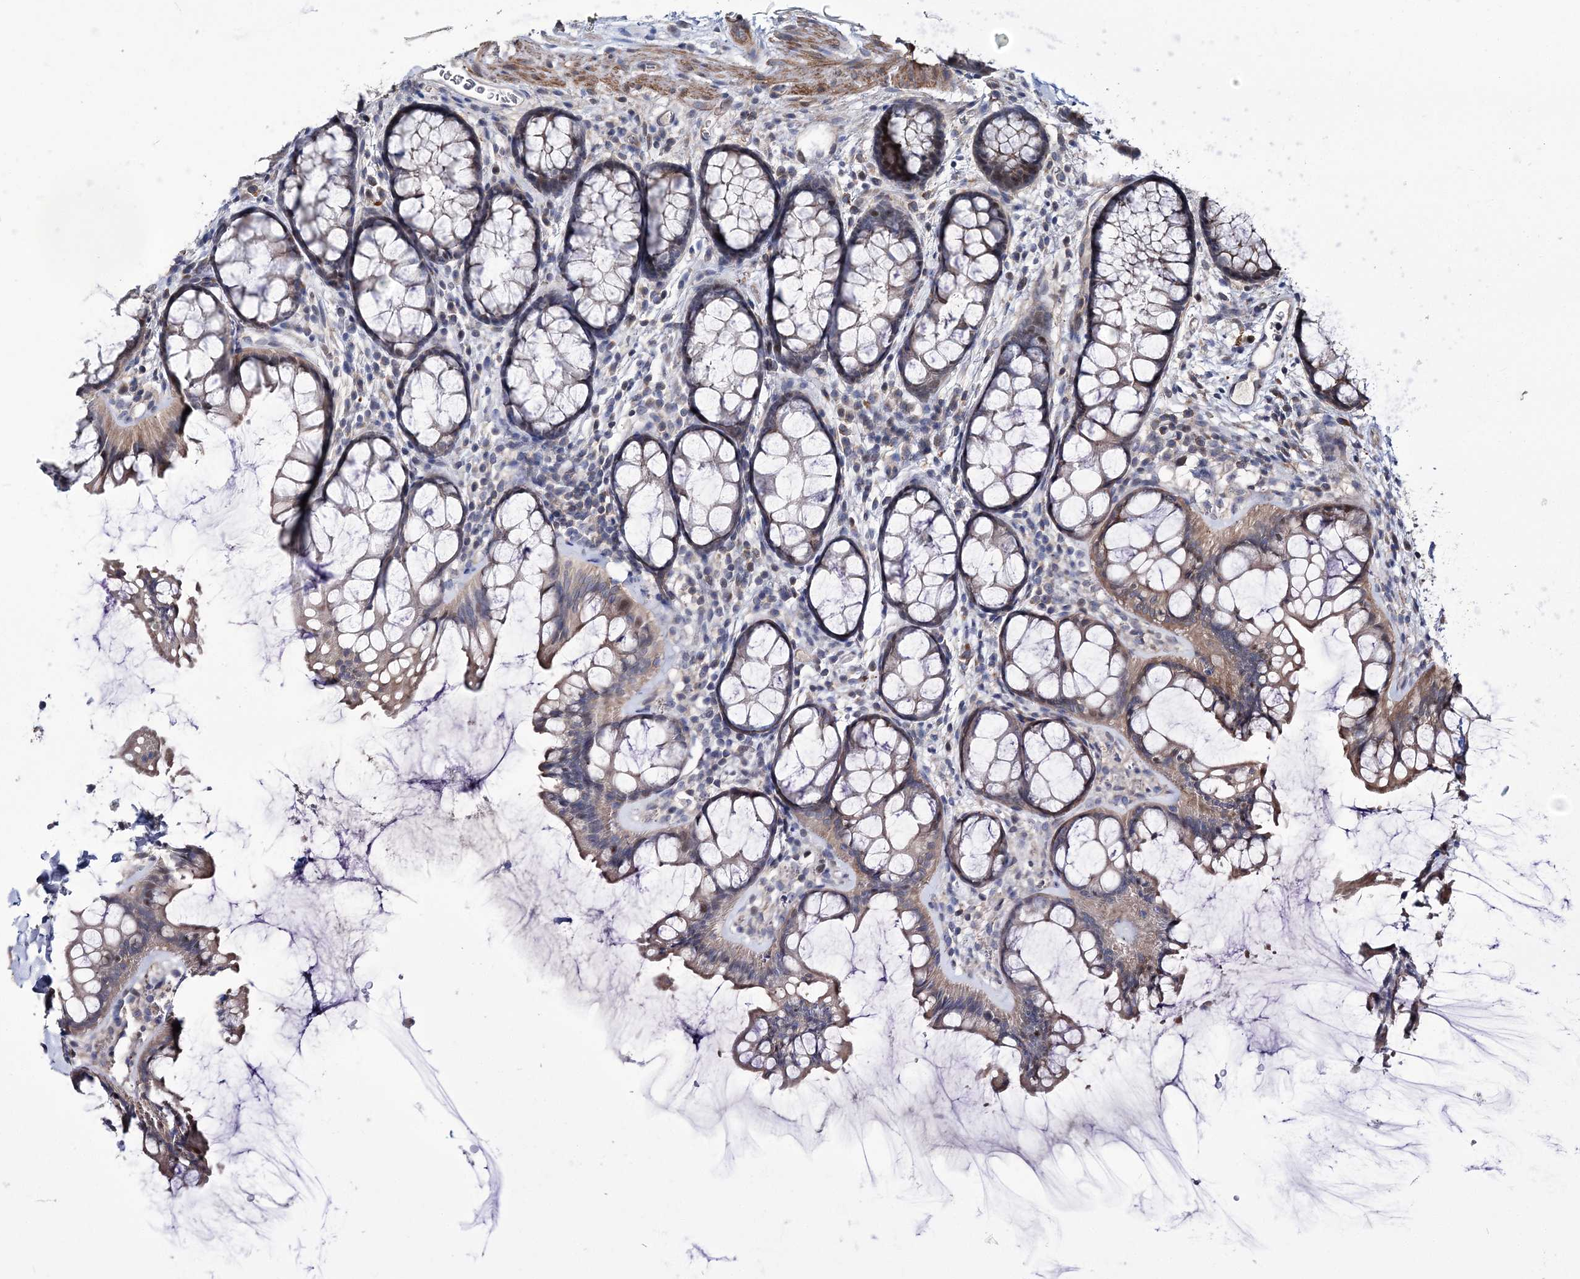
{"staining": {"intensity": "moderate", "quantity": ">75%", "location": "cytoplasmic/membranous"}, "tissue": "colon", "cell_type": "Endothelial cells", "image_type": "normal", "snomed": [{"axis": "morphology", "description": "Normal tissue, NOS"}, {"axis": "topography", "description": "Colon"}], "caption": "High-magnification brightfield microscopy of unremarkable colon stained with DAB (brown) and counterstained with hematoxylin (blue). endothelial cells exhibit moderate cytoplasmic/membranous staining is appreciated in about>75% of cells. (DAB IHC with brightfield microscopy, high magnification).", "gene": "PPP2R2B", "patient": {"sex": "female", "age": 82}}